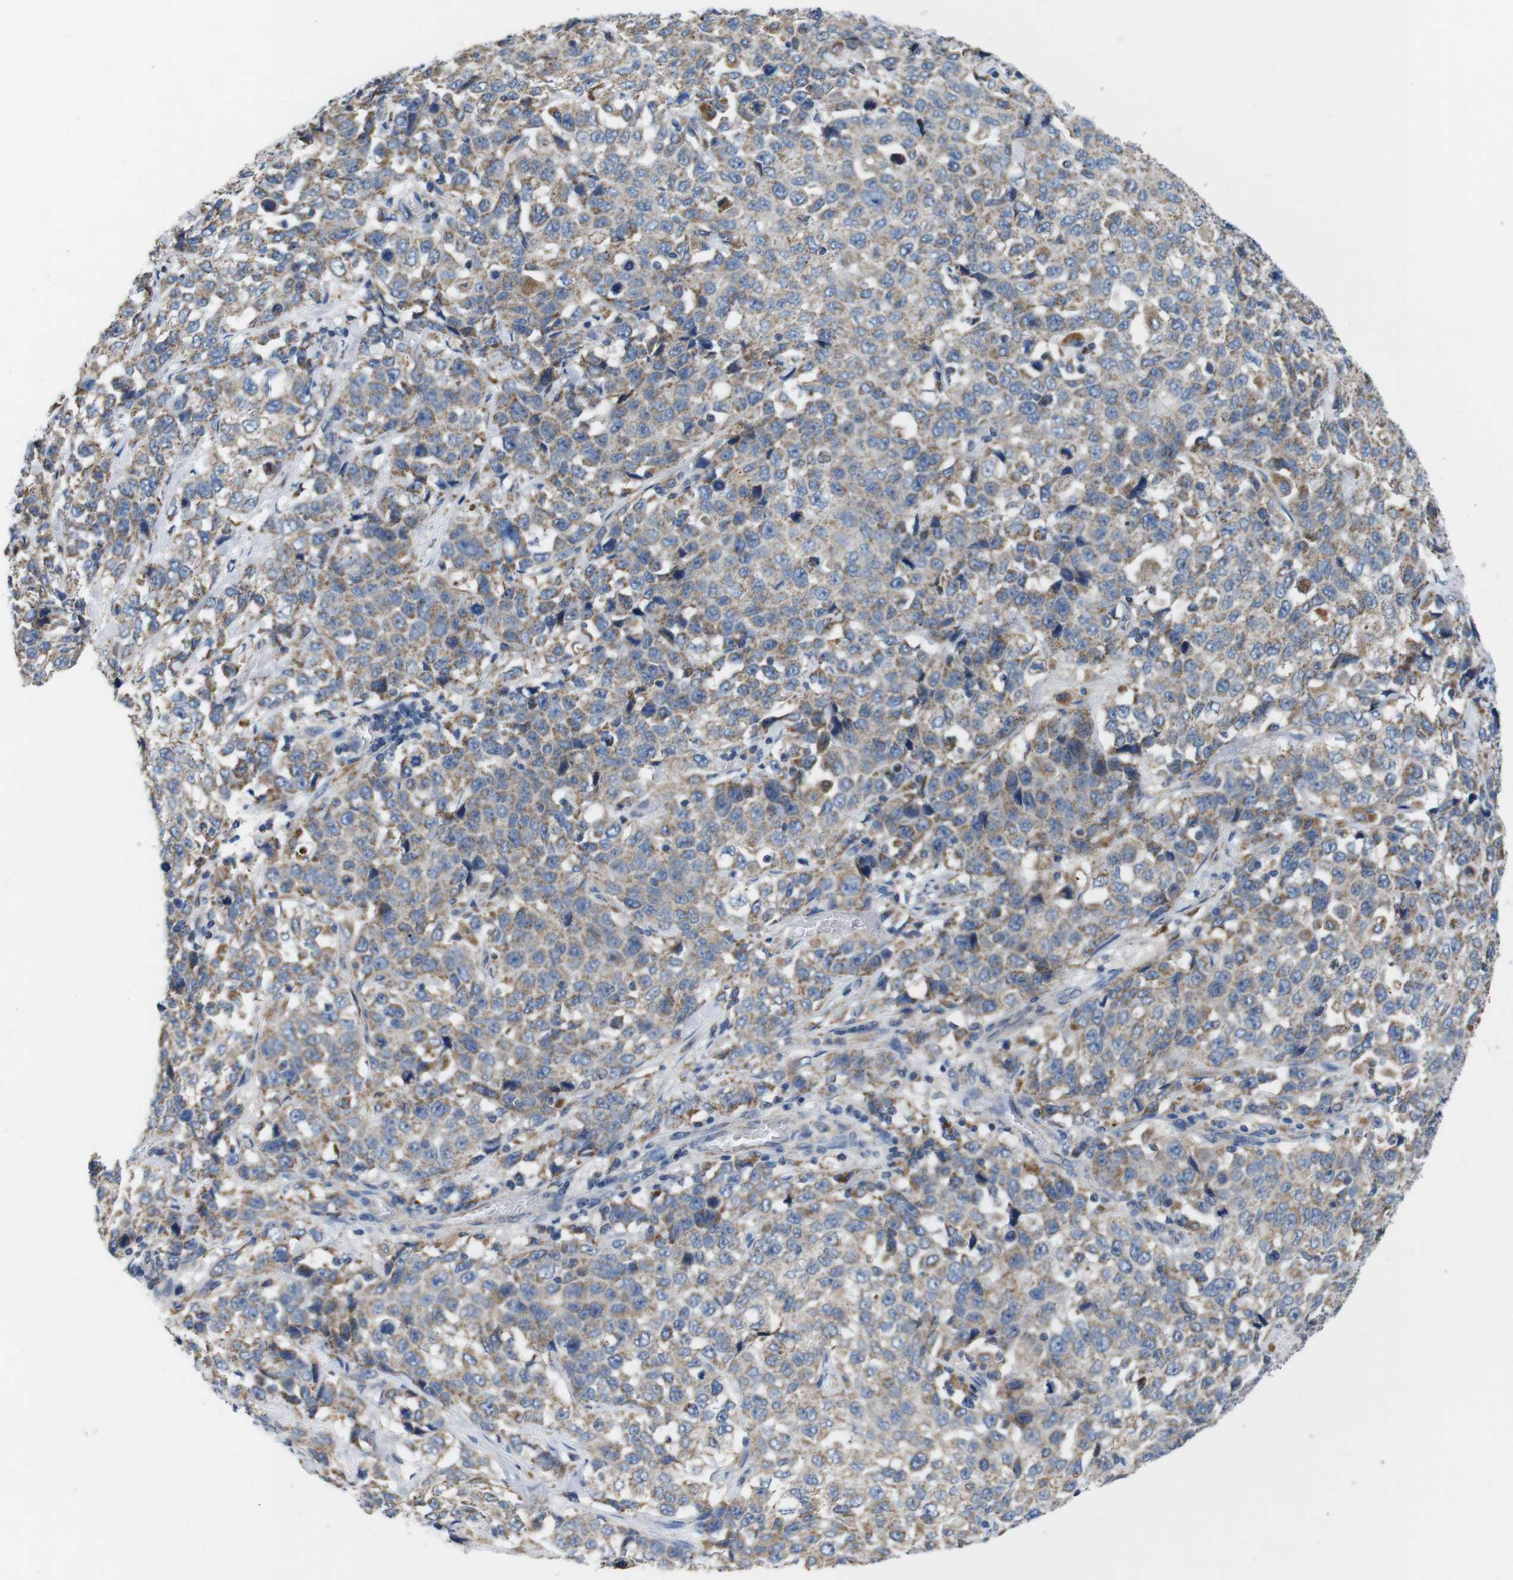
{"staining": {"intensity": "moderate", "quantity": ">75%", "location": "cytoplasmic/membranous"}, "tissue": "stomach cancer", "cell_type": "Tumor cells", "image_type": "cancer", "snomed": [{"axis": "morphology", "description": "Normal tissue, NOS"}, {"axis": "morphology", "description": "Adenocarcinoma, NOS"}, {"axis": "topography", "description": "Stomach"}], "caption": "Immunohistochemistry (IHC) of stomach cancer exhibits medium levels of moderate cytoplasmic/membranous positivity in approximately >75% of tumor cells.", "gene": "F2RL1", "patient": {"sex": "male", "age": 48}}